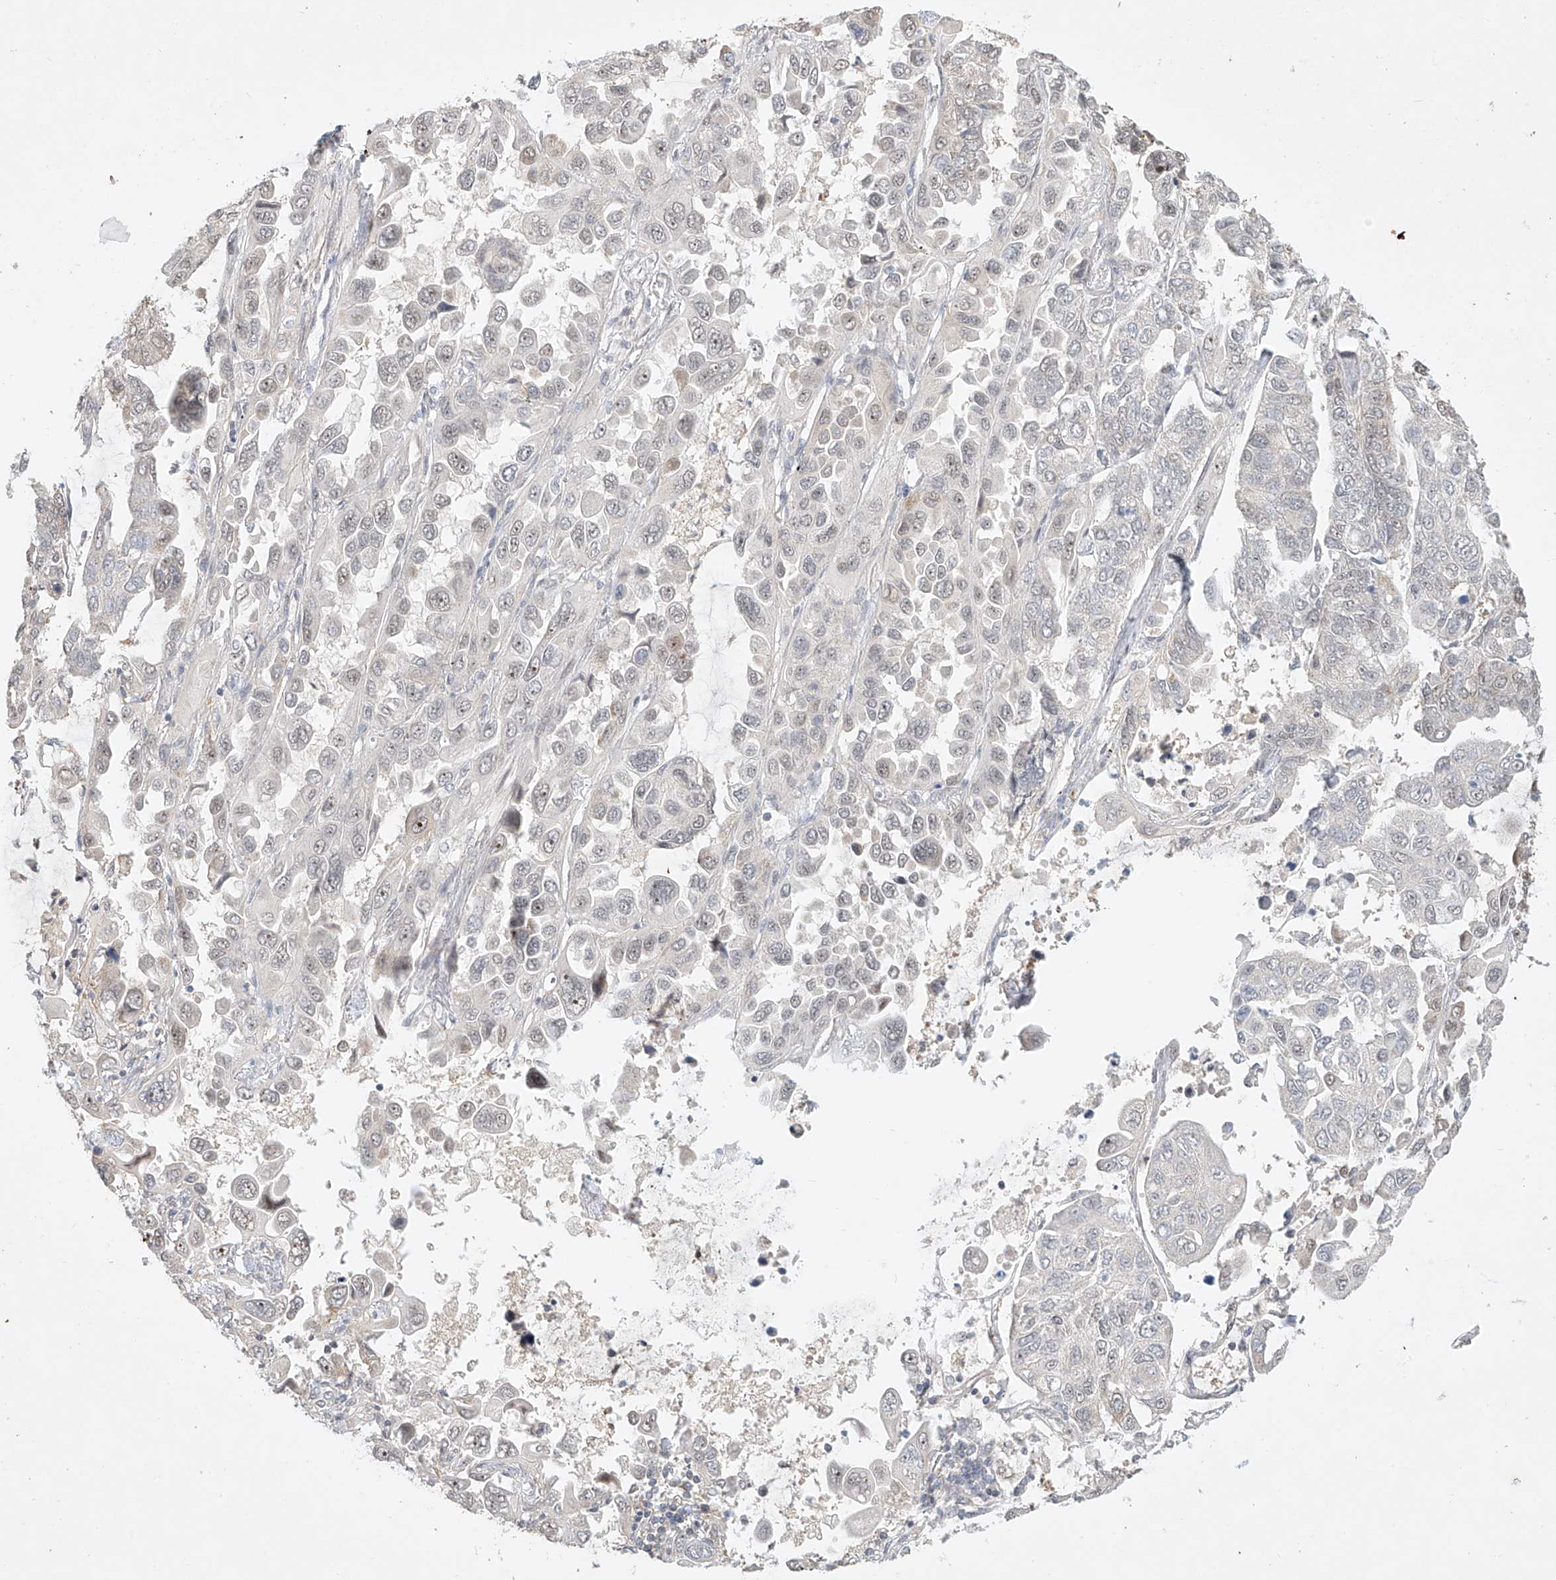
{"staining": {"intensity": "negative", "quantity": "none", "location": "none"}, "tissue": "lung cancer", "cell_type": "Tumor cells", "image_type": "cancer", "snomed": [{"axis": "morphology", "description": "Adenocarcinoma, NOS"}, {"axis": "topography", "description": "Lung"}], "caption": "Human lung cancer (adenocarcinoma) stained for a protein using immunohistochemistry exhibits no positivity in tumor cells.", "gene": "TASP1", "patient": {"sex": "male", "age": 64}}